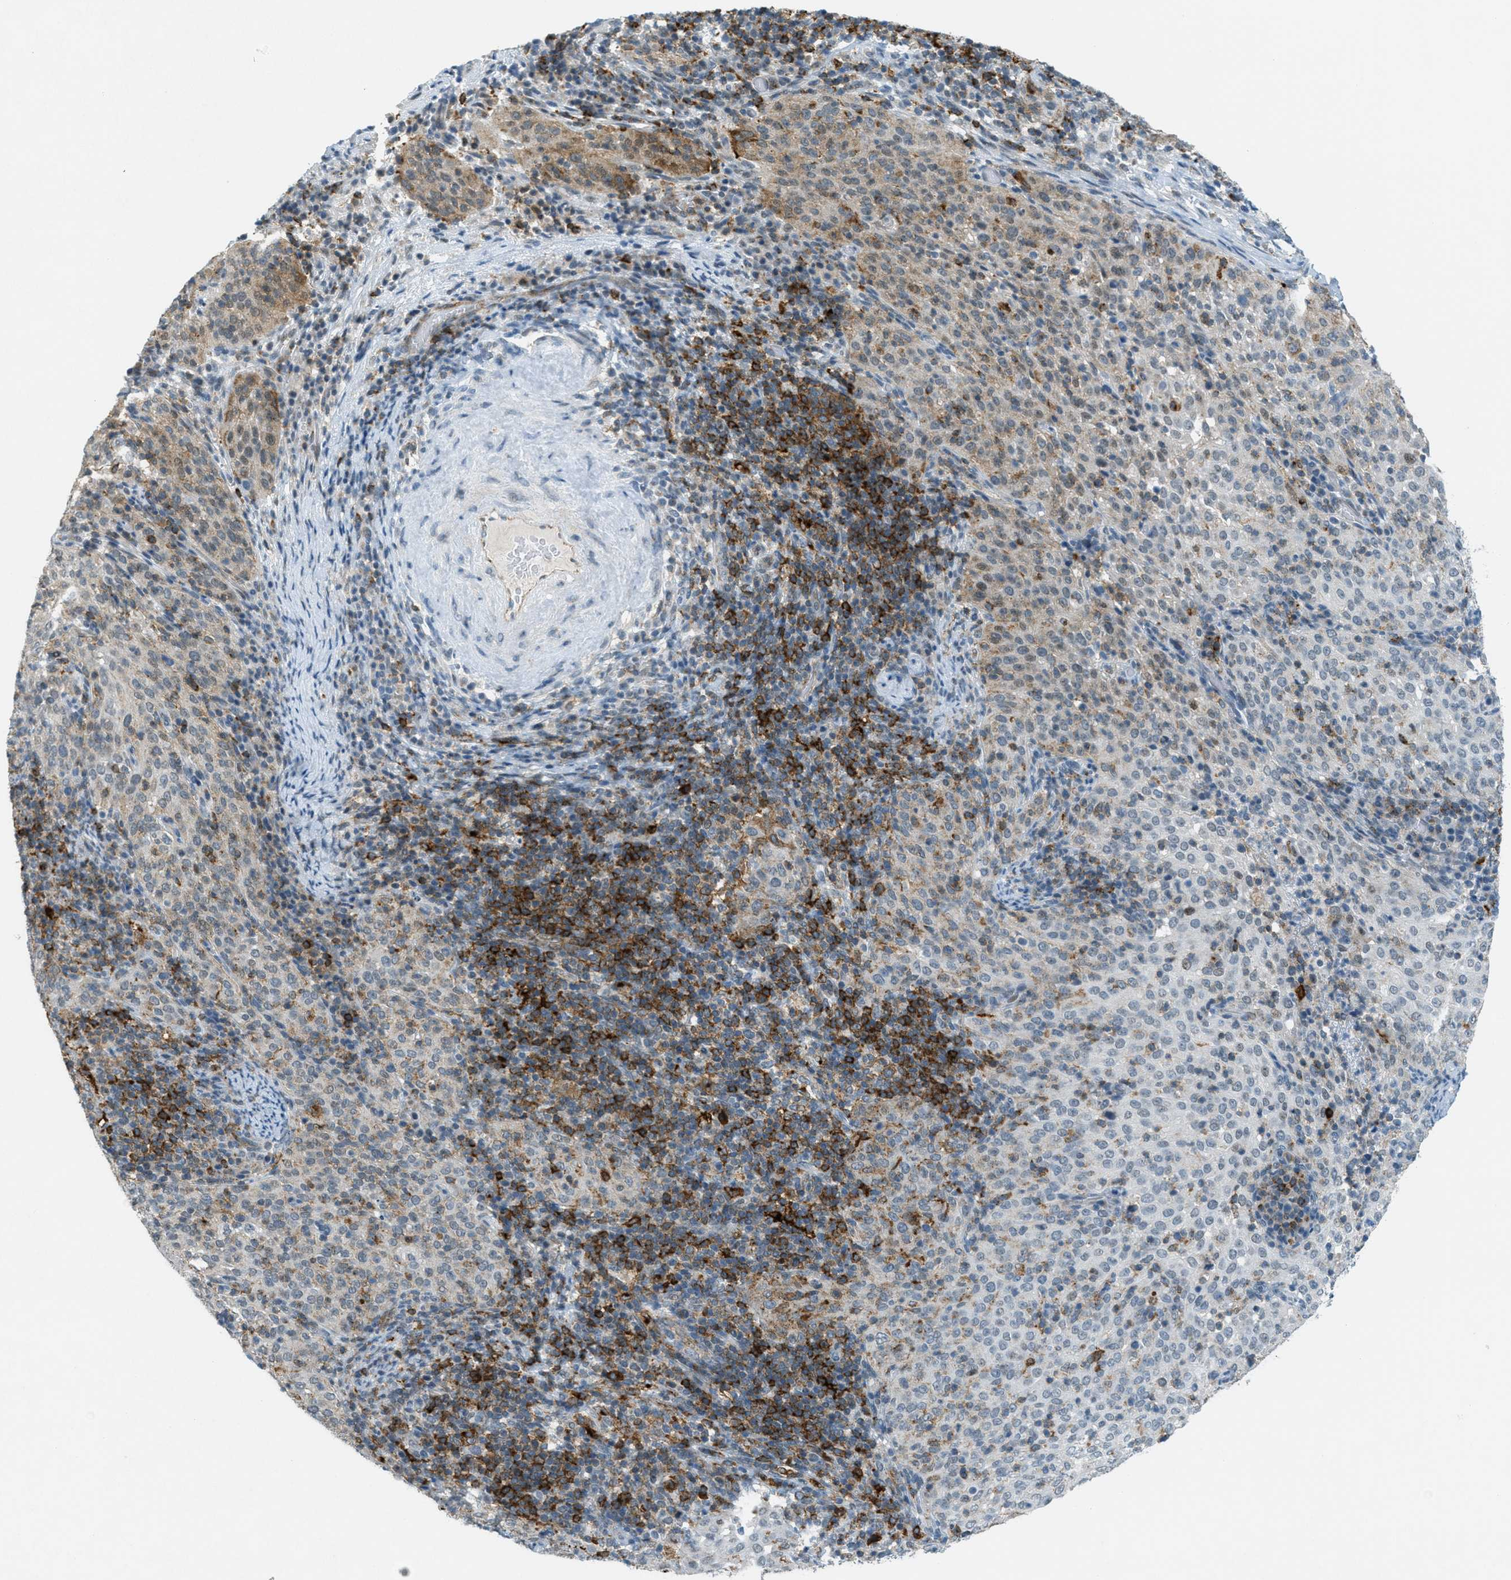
{"staining": {"intensity": "moderate", "quantity": "<25%", "location": "cytoplasmic/membranous"}, "tissue": "cervical cancer", "cell_type": "Tumor cells", "image_type": "cancer", "snomed": [{"axis": "morphology", "description": "Squamous cell carcinoma, NOS"}, {"axis": "topography", "description": "Cervix"}], "caption": "Immunohistochemical staining of human cervical cancer exhibits low levels of moderate cytoplasmic/membranous positivity in approximately <25% of tumor cells. Ihc stains the protein of interest in brown and the nuclei are stained blue.", "gene": "FYN", "patient": {"sex": "female", "age": 51}}